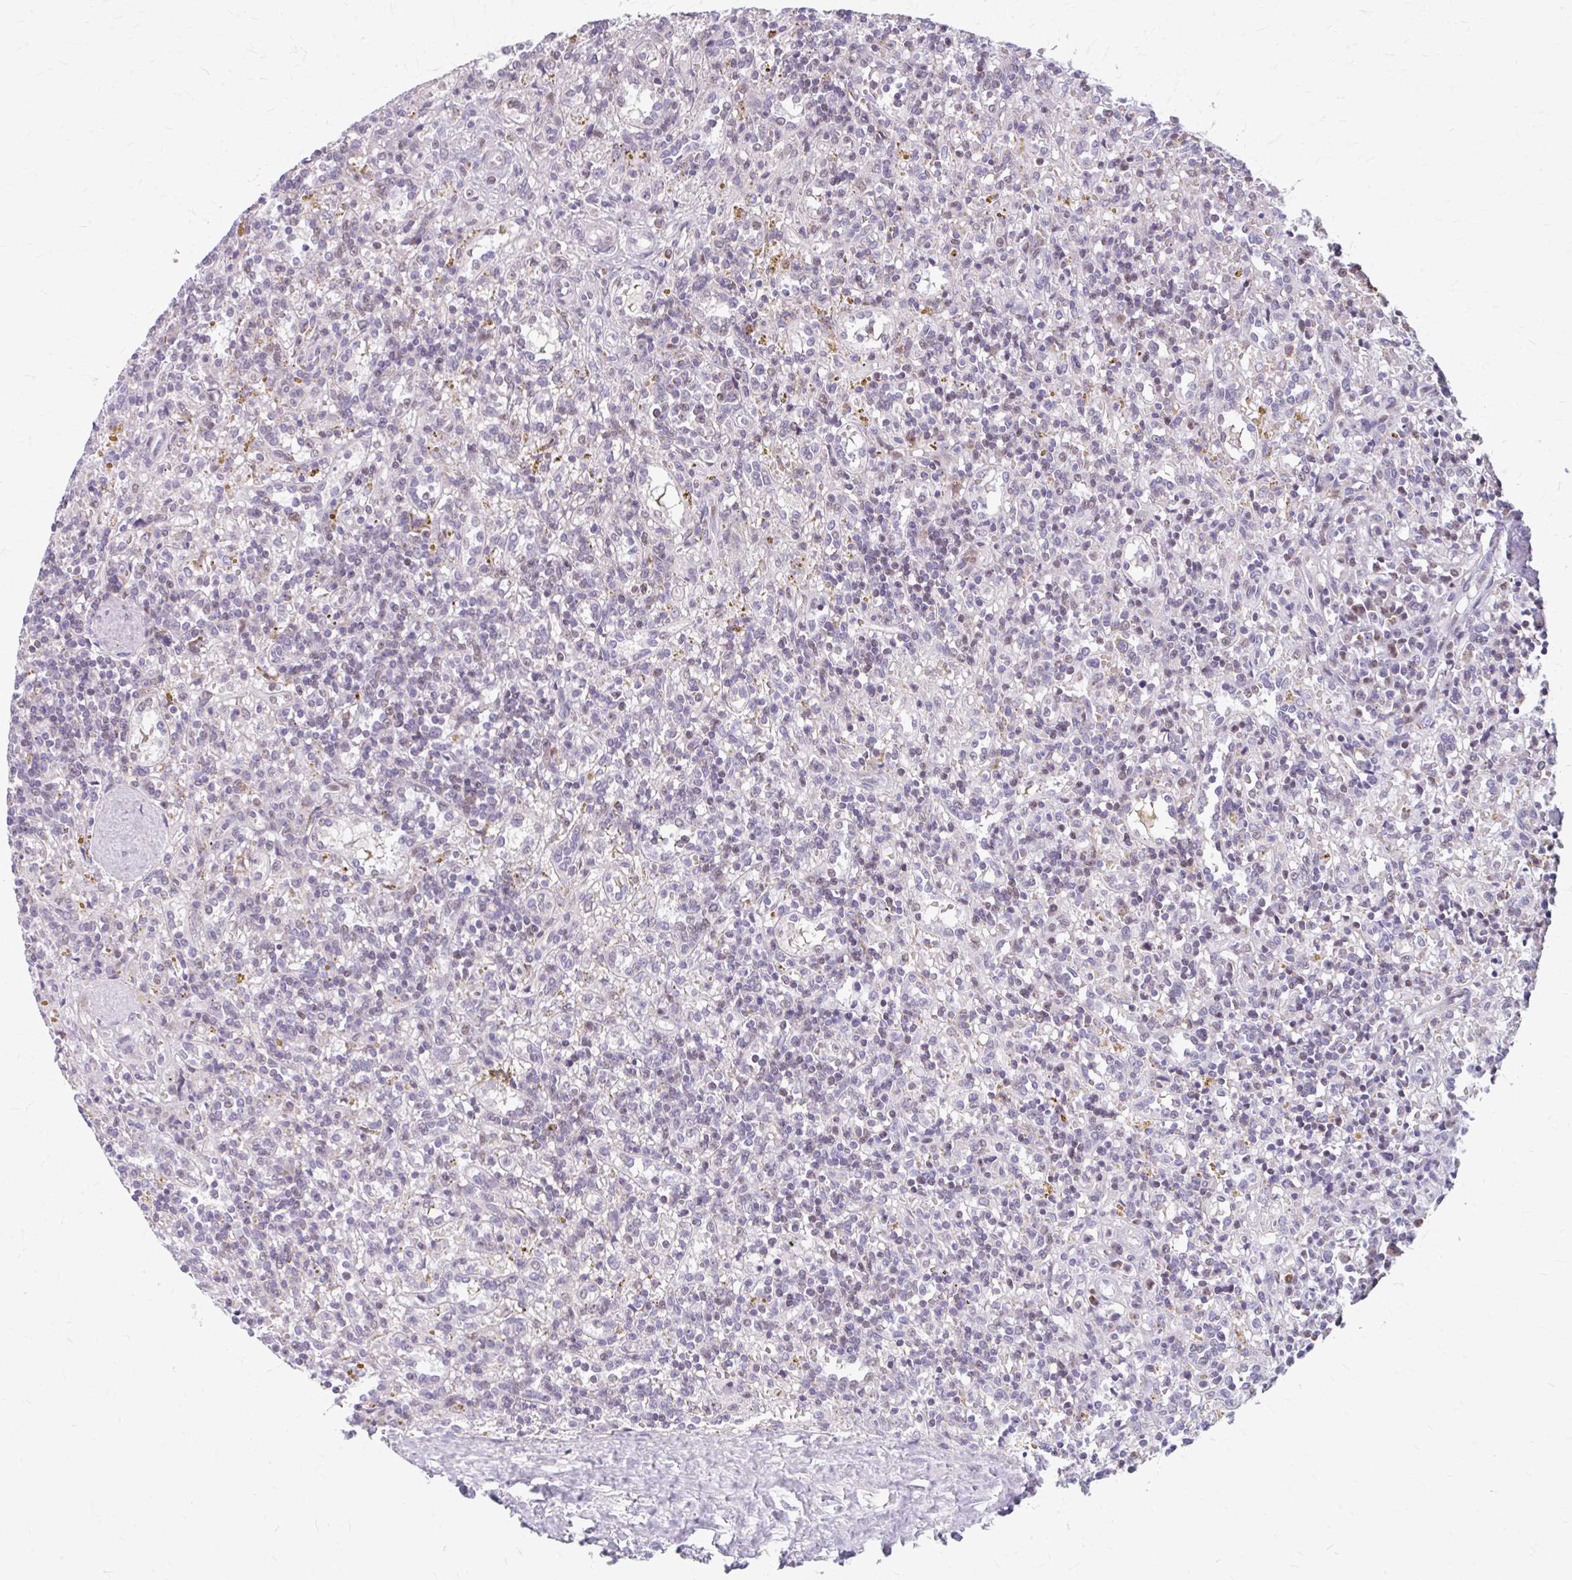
{"staining": {"intensity": "negative", "quantity": "none", "location": "none"}, "tissue": "lymphoma", "cell_type": "Tumor cells", "image_type": "cancer", "snomed": [{"axis": "morphology", "description": "Malignant lymphoma, non-Hodgkin's type, Low grade"}, {"axis": "topography", "description": "Spleen"}], "caption": "A high-resolution micrograph shows immunohistochemistry (IHC) staining of lymphoma, which exhibits no significant positivity in tumor cells. (Brightfield microscopy of DAB immunohistochemistry (IHC) at high magnification).", "gene": "BEAN1", "patient": {"sex": "male", "age": 67}}